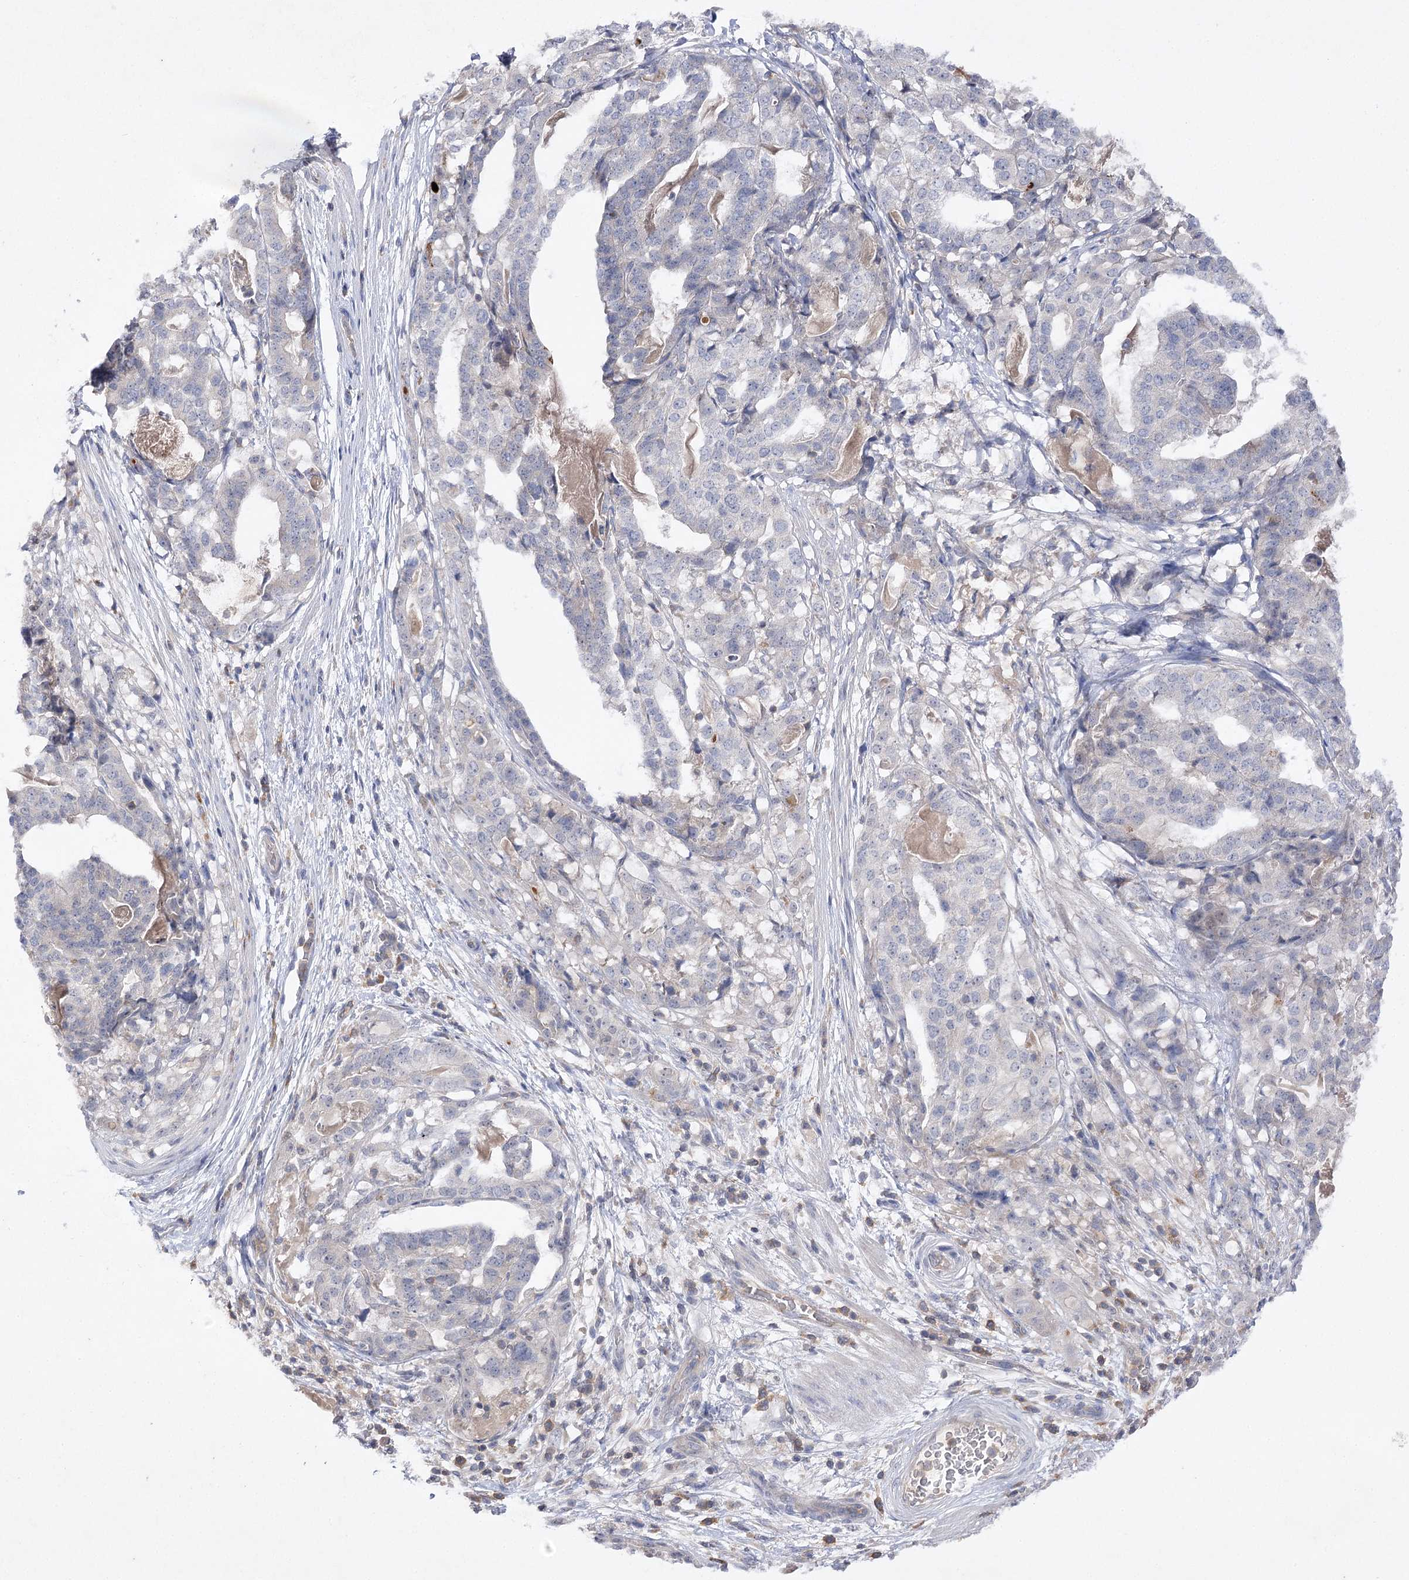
{"staining": {"intensity": "negative", "quantity": "none", "location": "none"}, "tissue": "stomach cancer", "cell_type": "Tumor cells", "image_type": "cancer", "snomed": [{"axis": "morphology", "description": "Adenocarcinoma, NOS"}, {"axis": "topography", "description": "Stomach"}], "caption": "The immunohistochemistry (IHC) image has no significant expression in tumor cells of adenocarcinoma (stomach) tissue.", "gene": "BCR", "patient": {"sex": "male", "age": 48}}